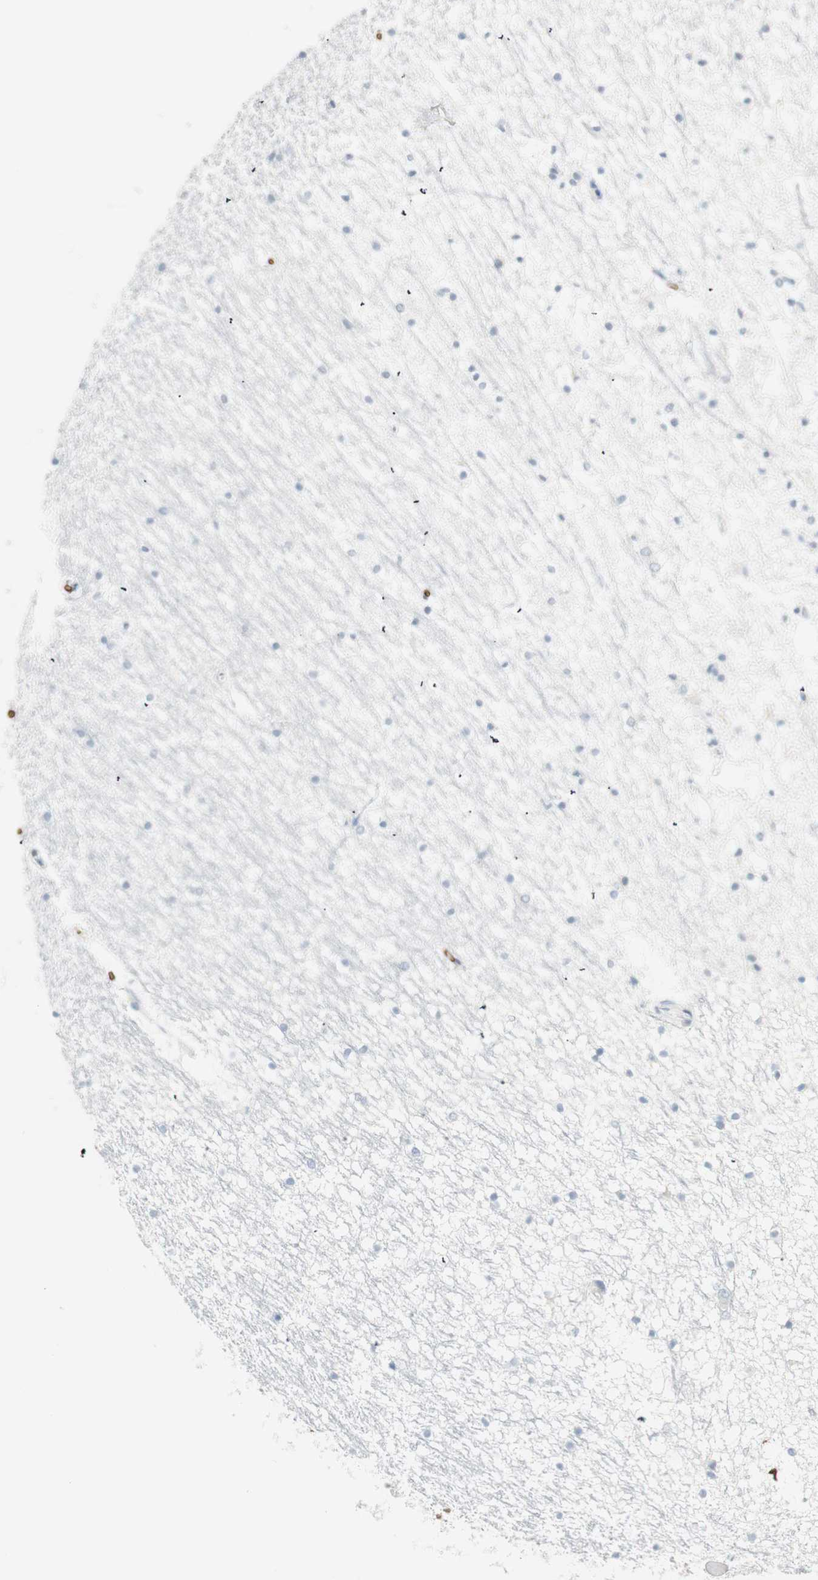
{"staining": {"intensity": "negative", "quantity": "none", "location": "none"}, "tissue": "hippocampus", "cell_type": "Glial cells", "image_type": "normal", "snomed": [{"axis": "morphology", "description": "Normal tissue, NOS"}, {"axis": "topography", "description": "Hippocampus"}], "caption": "IHC photomicrograph of unremarkable hippocampus stained for a protein (brown), which demonstrates no expression in glial cells. (DAB (3,3'-diaminobenzidine) immunohistochemistry (IHC) with hematoxylin counter stain).", "gene": "MAP4K1", "patient": {"sex": "male", "age": 45}}